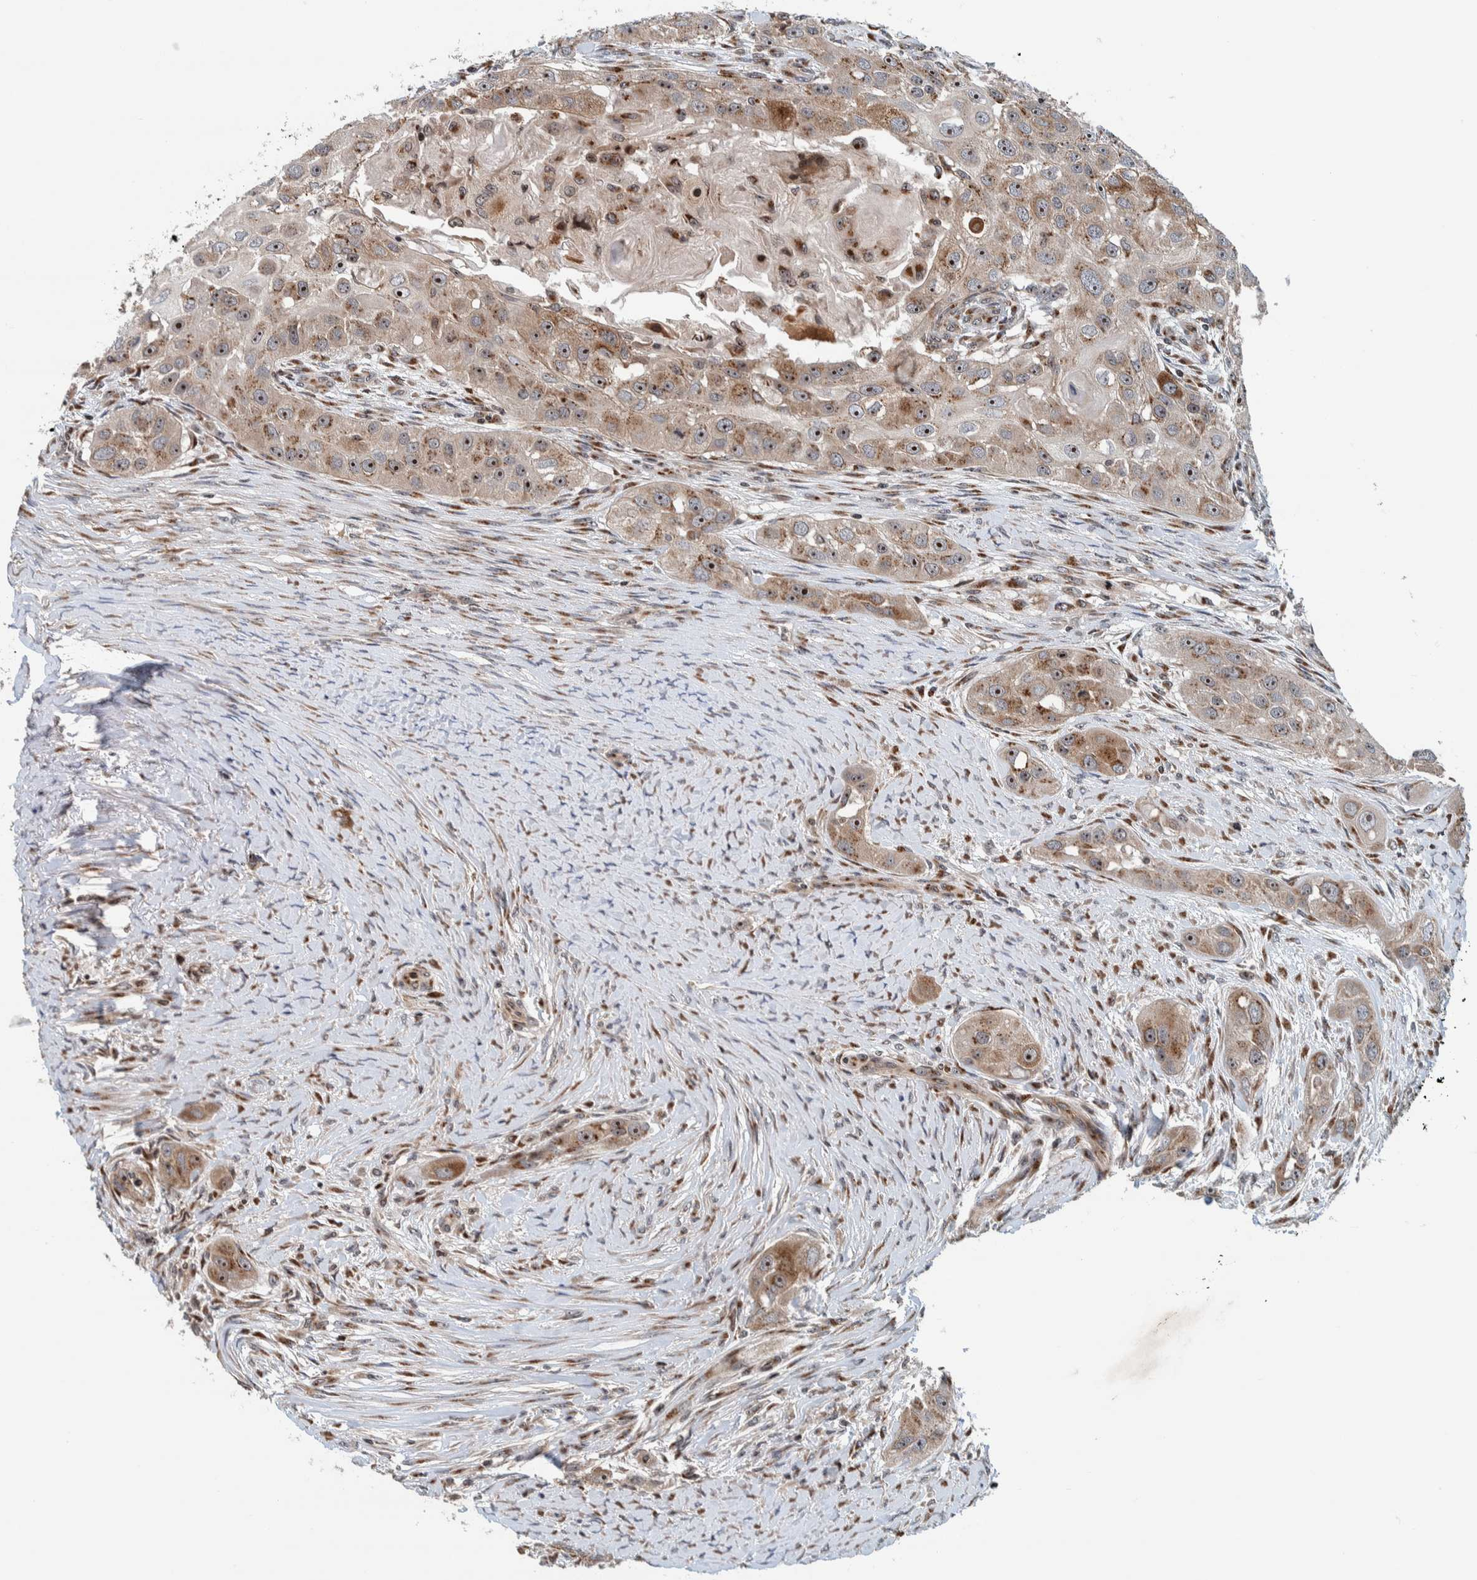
{"staining": {"intensity": "moderate", "quantity": ">75%", "location": "cytoplasmic/membranous,nuclear"}, "tissue": "head and neck cancer", "cell_type": "Tumor cells", "image_type": "cancer", "snomed": [{"axis": "morphology", "description": "Normal tissue, NOS"}, {"axis": "morphology", "description": "Squamous cell carcinoma, NOS"}, {"axis": "topography", "description": "Skeletal muscle"}, {"axis": "topography", "description": "Head-Neck"}], "caption": "Human head and neck cancer (squamous cell carcinoma) stained with a protein marker demonstrates moderate staining in tumor cells.", "gene": "CCDC182", "patient": {"sex": "male", "age": 51}}